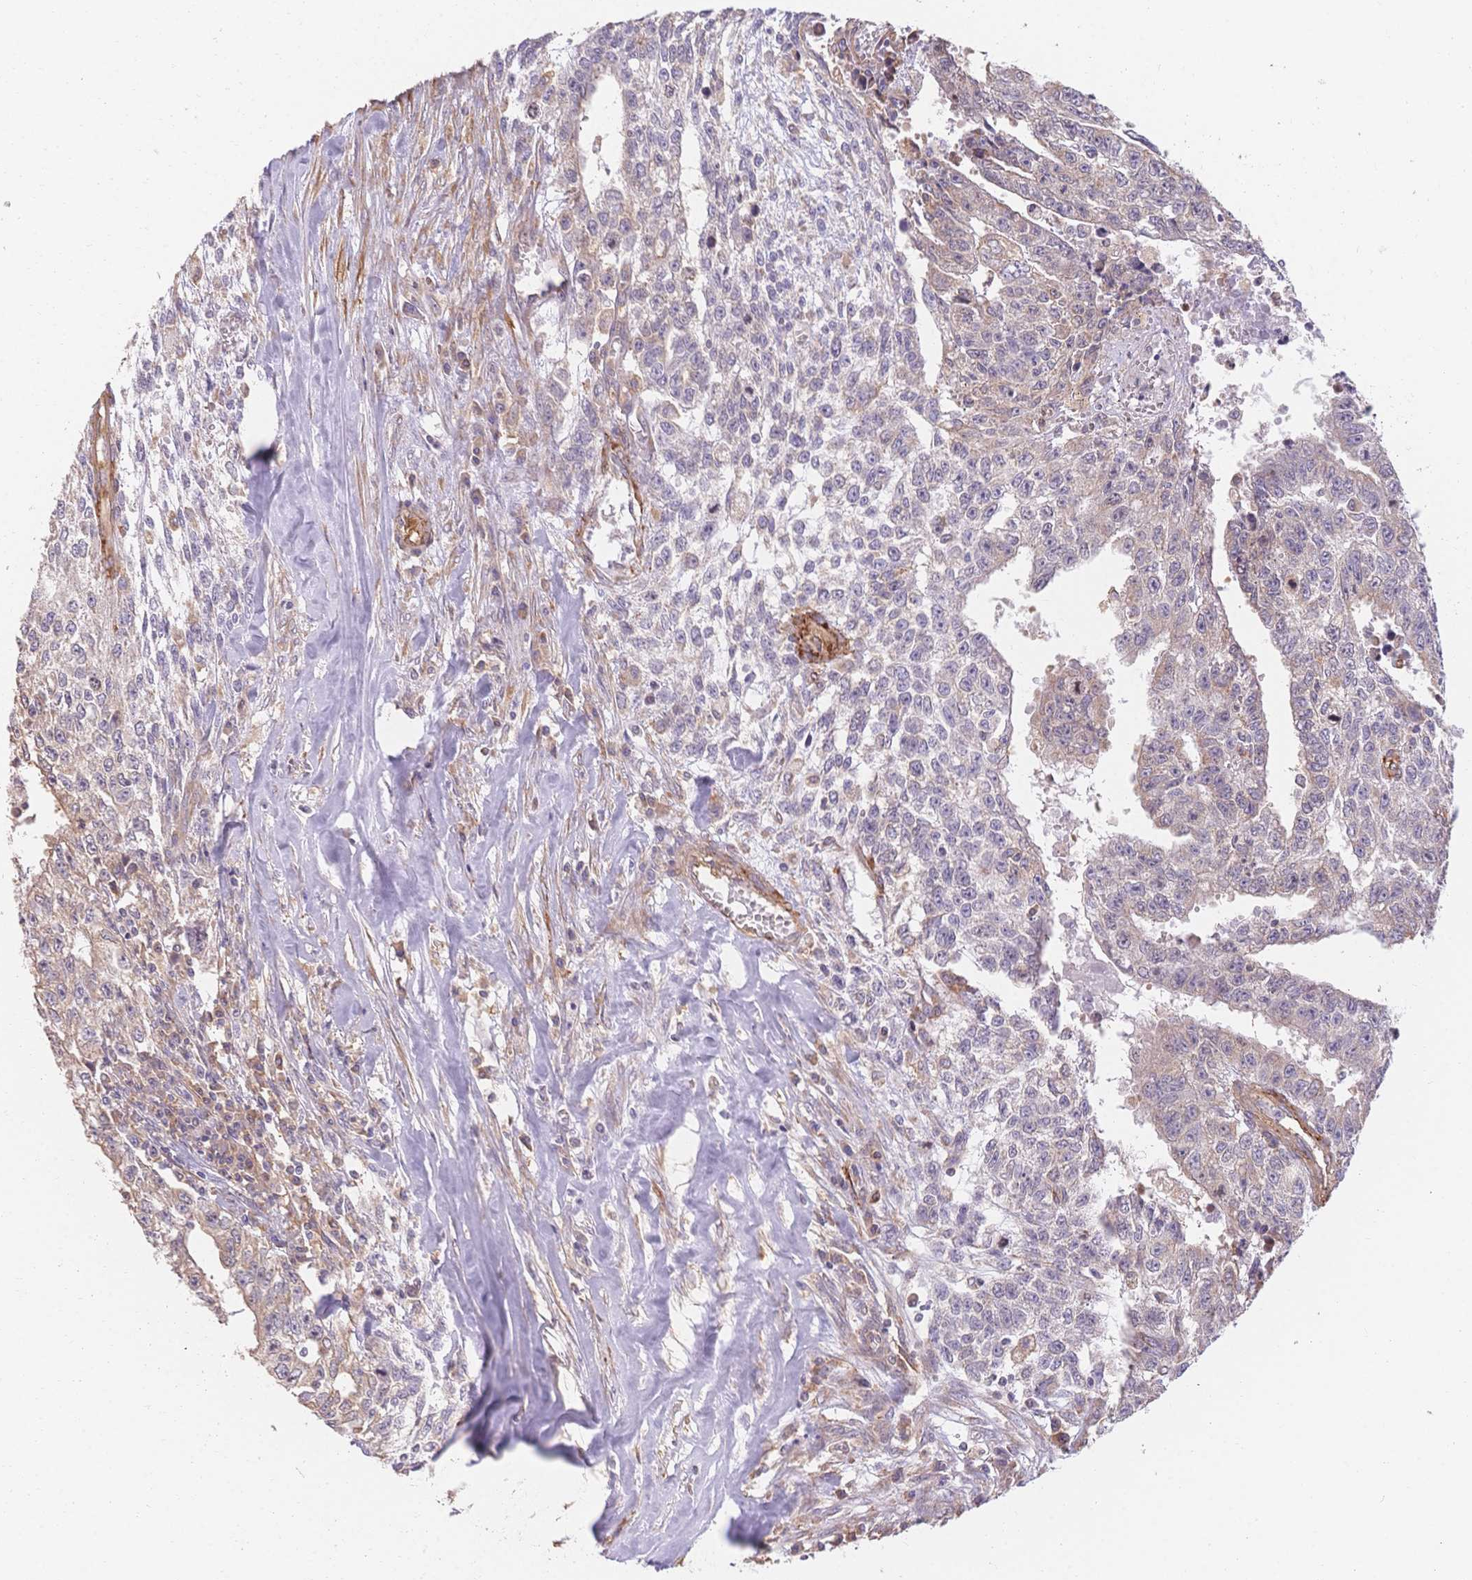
{"staining": {"intensity": "weak", "quantity": "<25%", "location": "cytoplasmic/membranous"}, "tissue": "testis cancer", "cell_type": "Tumor cells", "image_type": "cancer", "snomed": [{"axis": "morphology", "description": "Carcinoma, Embryonal, NOS"}, {"axis": "morphology", "description": "Teratoma, malignant, NOS"}, {"axis": "topography", "description": "Testis"}], "caption": "Micrograph shows no significant protein staining in tumor cells of testis teratoma (malignant).", "gene": "HS3ST5", "patient": {"sex": "male", "age": 24}}